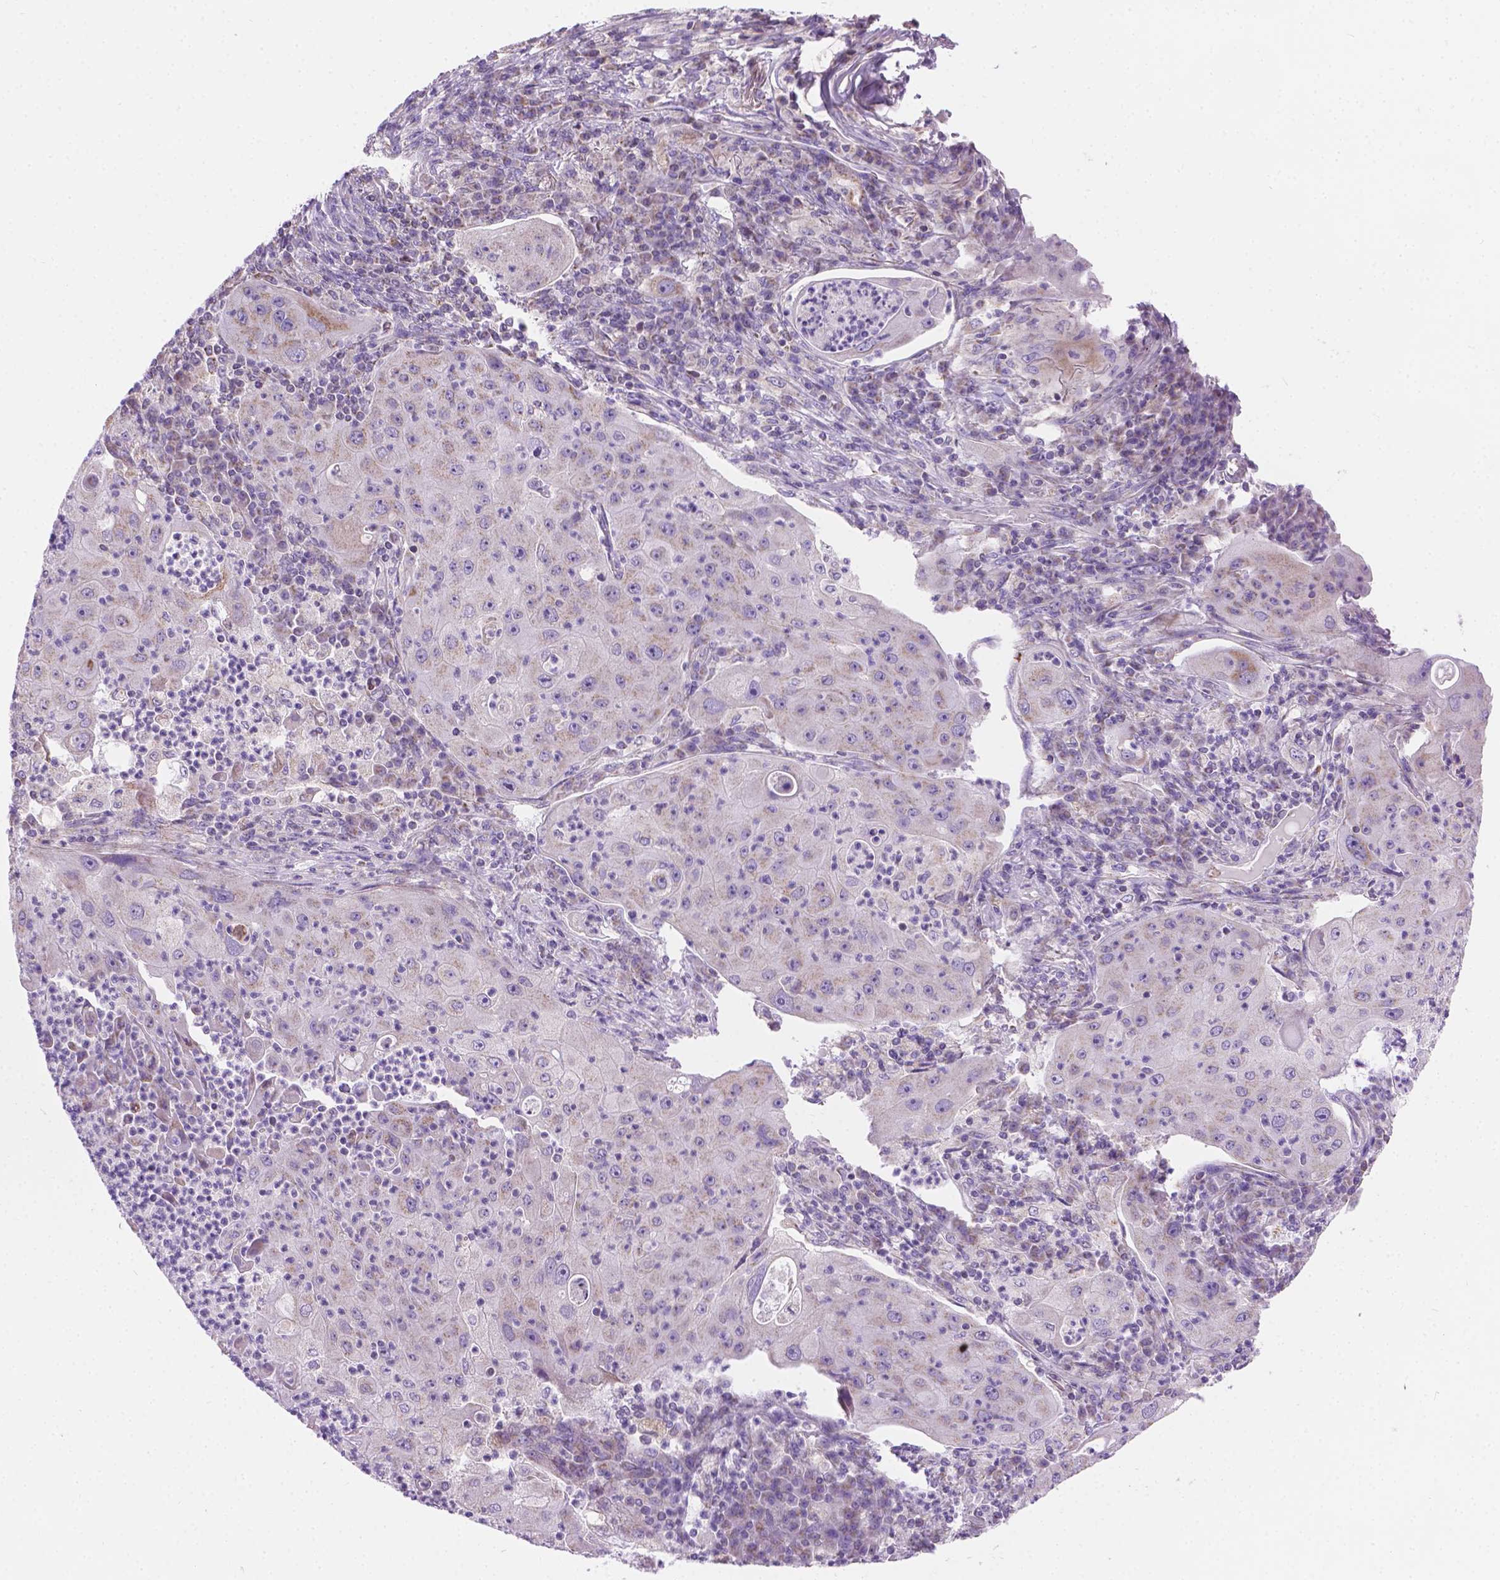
{"staining": {"intensity": "negative", "quantity": "none", "location": "none"}, "tissue": "lung cancer", "cell_type": "Tumor cells", "image_type": "cancer", "snomed": [{"axis": "morphology", "description": "Squamous cell carcinoma, NOS"}, {"axis": "topography", "description": "Lung"}], "caption": "Tumor cells are negative for protein expression in human lung cancer (squamous cell carcinoma).", "gene": "CSPG5", "patient": {"sex": "female", "age": 59}}